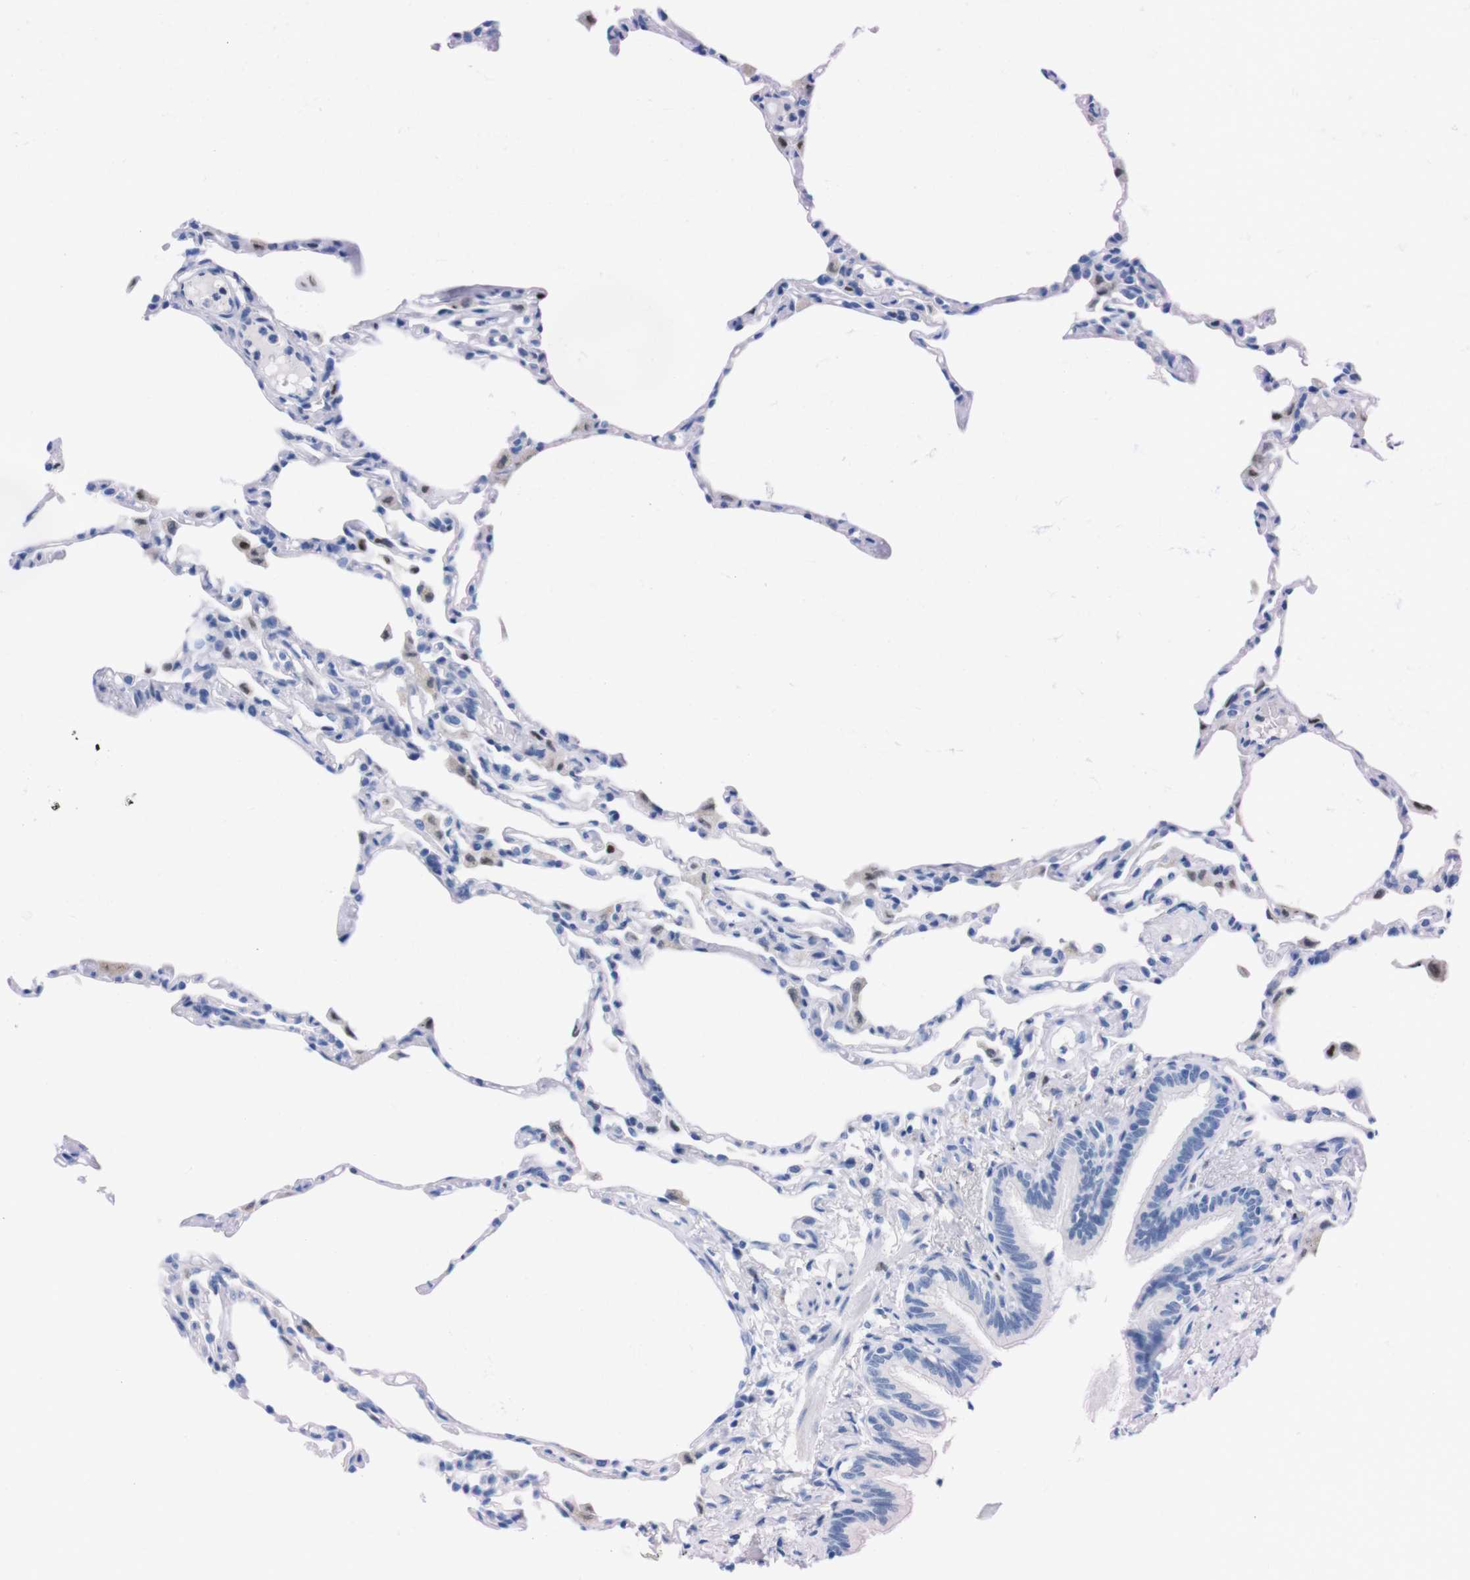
{"staining": {"intensity": "negative", "quantity": "none", "location": "none"}, "tissue": "lung", "cell_type": "Alveolar cells", "image_type": "normal", "snomed": [{"axis": "morphology", "description": "Normal tissue, NOS"}, {"axis": "topography", "description": "Lung"}], "caption": "Immunohistochemistry (IHC) of unremarkable lung shows no staining in alveolar cells. (Stains: DAB (3,3'-diaminobenzidine) IHC with hematoxylin counter stain, Microscopy: brightfield microscopy at high magnification).", "gene": "P2RY12", "patient": {"sex": "female", "age": 49}}